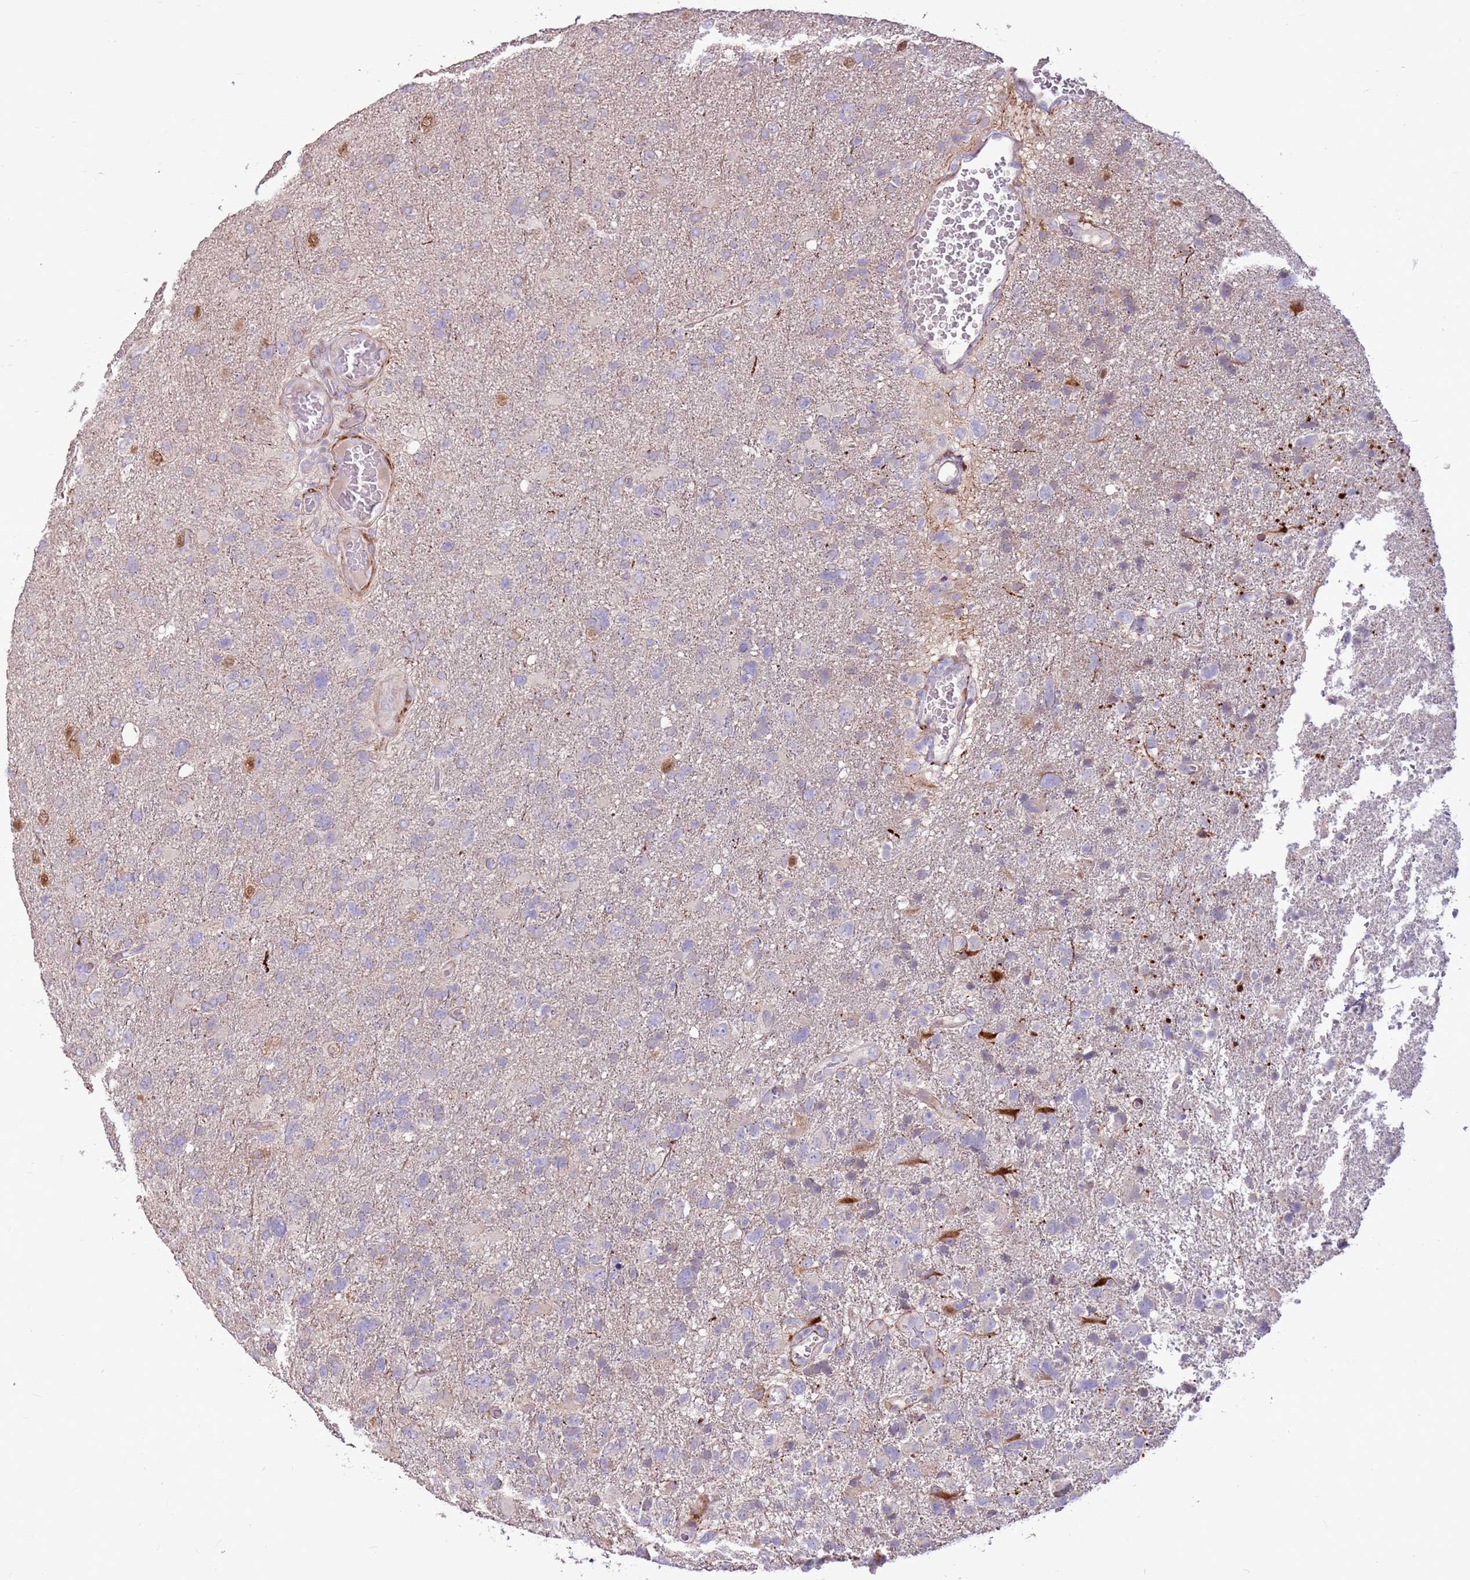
{"staining": {"intensity": "negative", "quantity": "none", "location": "none"}, "tissue": "glioma", "cell_type": "Tumor cells", "image_type": "cancer", "snomed": [{"axis": "morphology", "description": "Glioma, malignant, High grade"}, {"axis": "topography", "description": "Brain"}], "caption": "Histopathology image shows no protein staining in tumor cells of glioma tissue. (DAB IHC visualized using brightfield microscopy, high magnification).", "gene": "LGI4", "patient": {"sex": "male", "age": 61}}